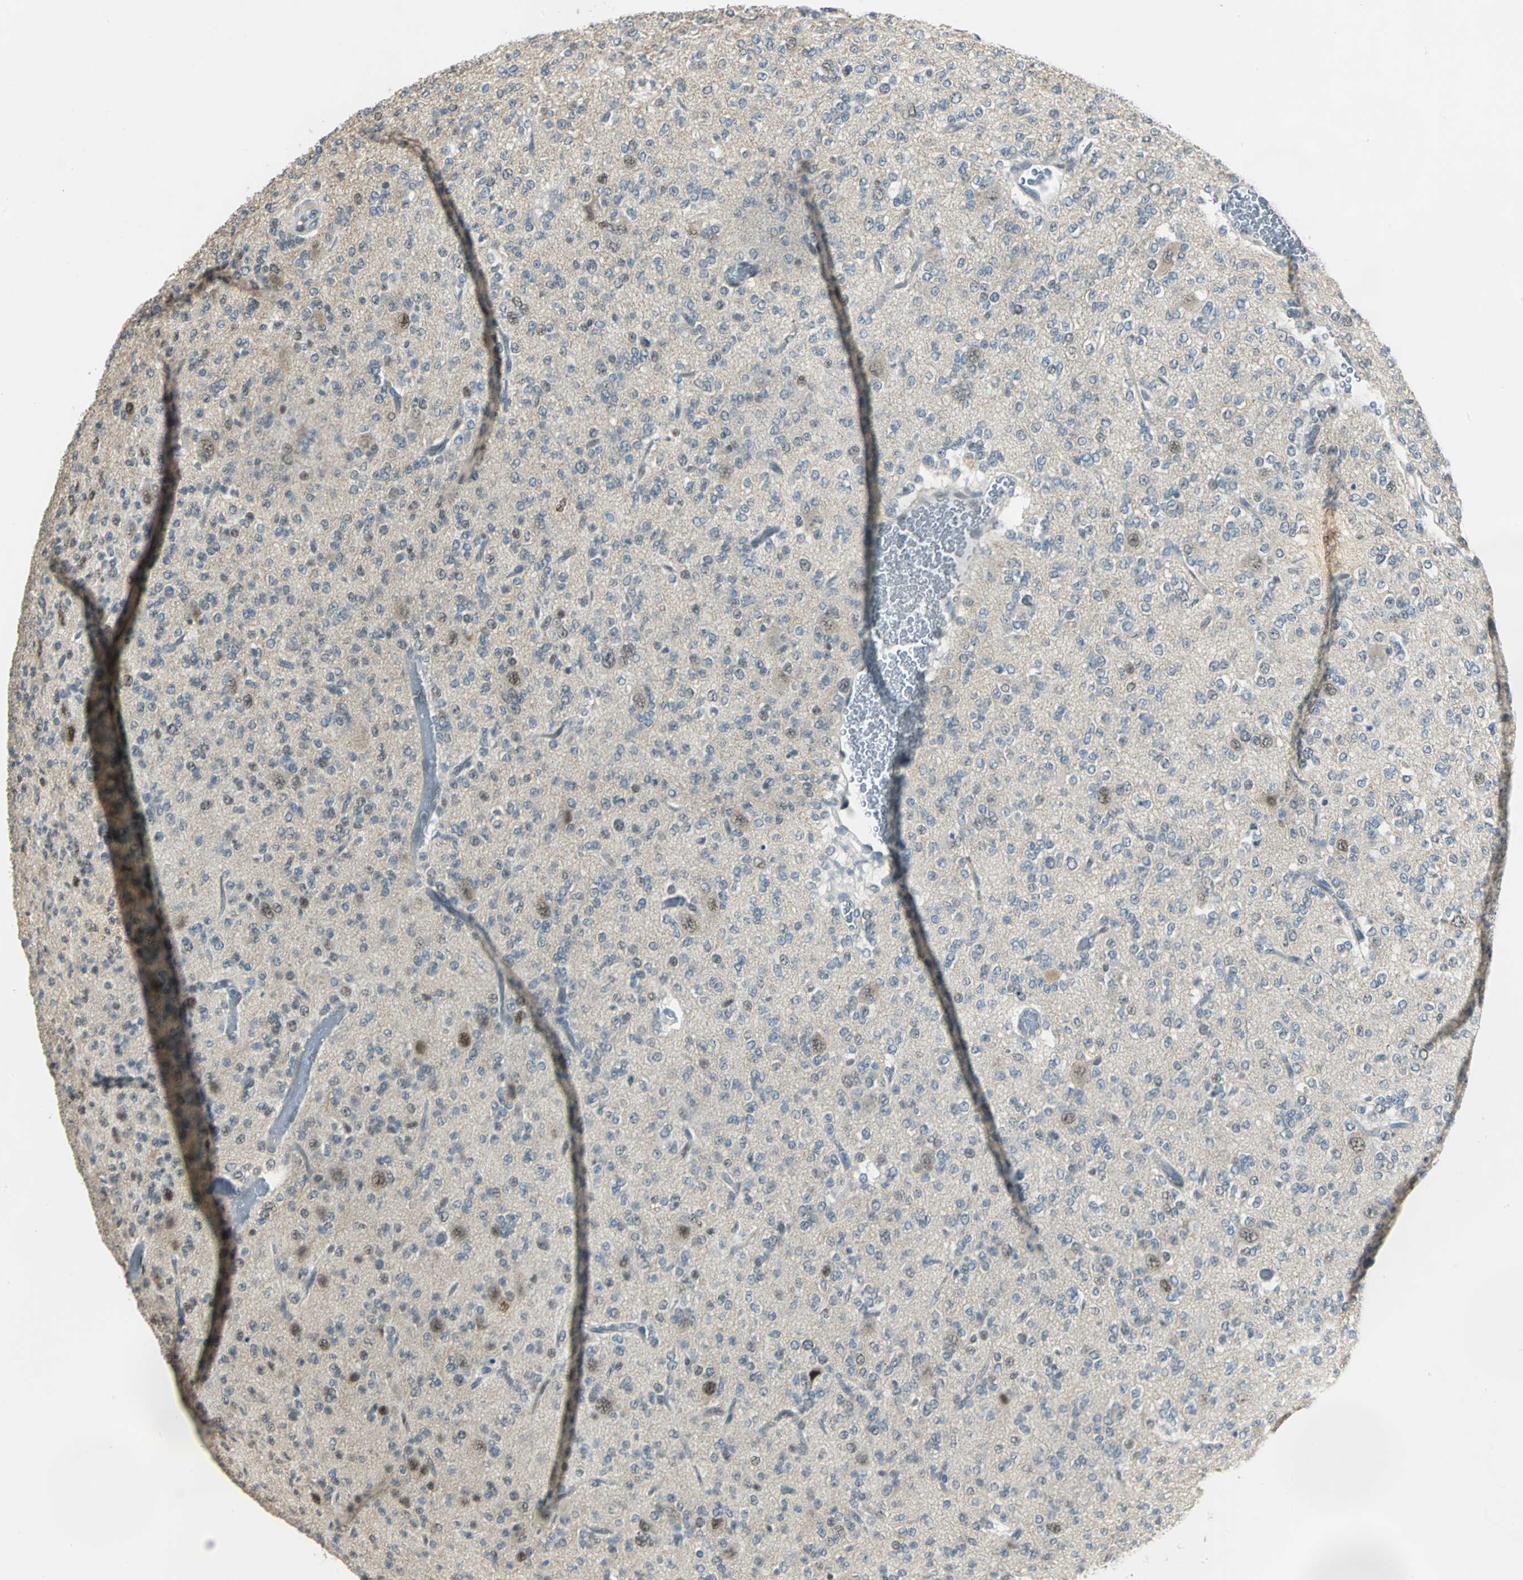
{"staining": {"intensity": "negative", "quantity": "none", "location": "none"}, "tissue": "glioma", "cell_type": "Tumor cells", "image_type": "cancer", "snomed": [{"axis": "morphology", "description": "Glioma, malignant, Low grade"}, {"axis": "topography", "description": "Brain"}], "caption": "Immunohistochemistry micrograph of human glioma stained for a protein (brown), which shows no expression in tumor cells. Brightfield microscopy of immunohistochemistry (IHC) stained with DAB (brown) and hematoxylin (blue), captured at high magnification.", "gene": "DDX5", "patient": {"sex": "male", "age": 38}}